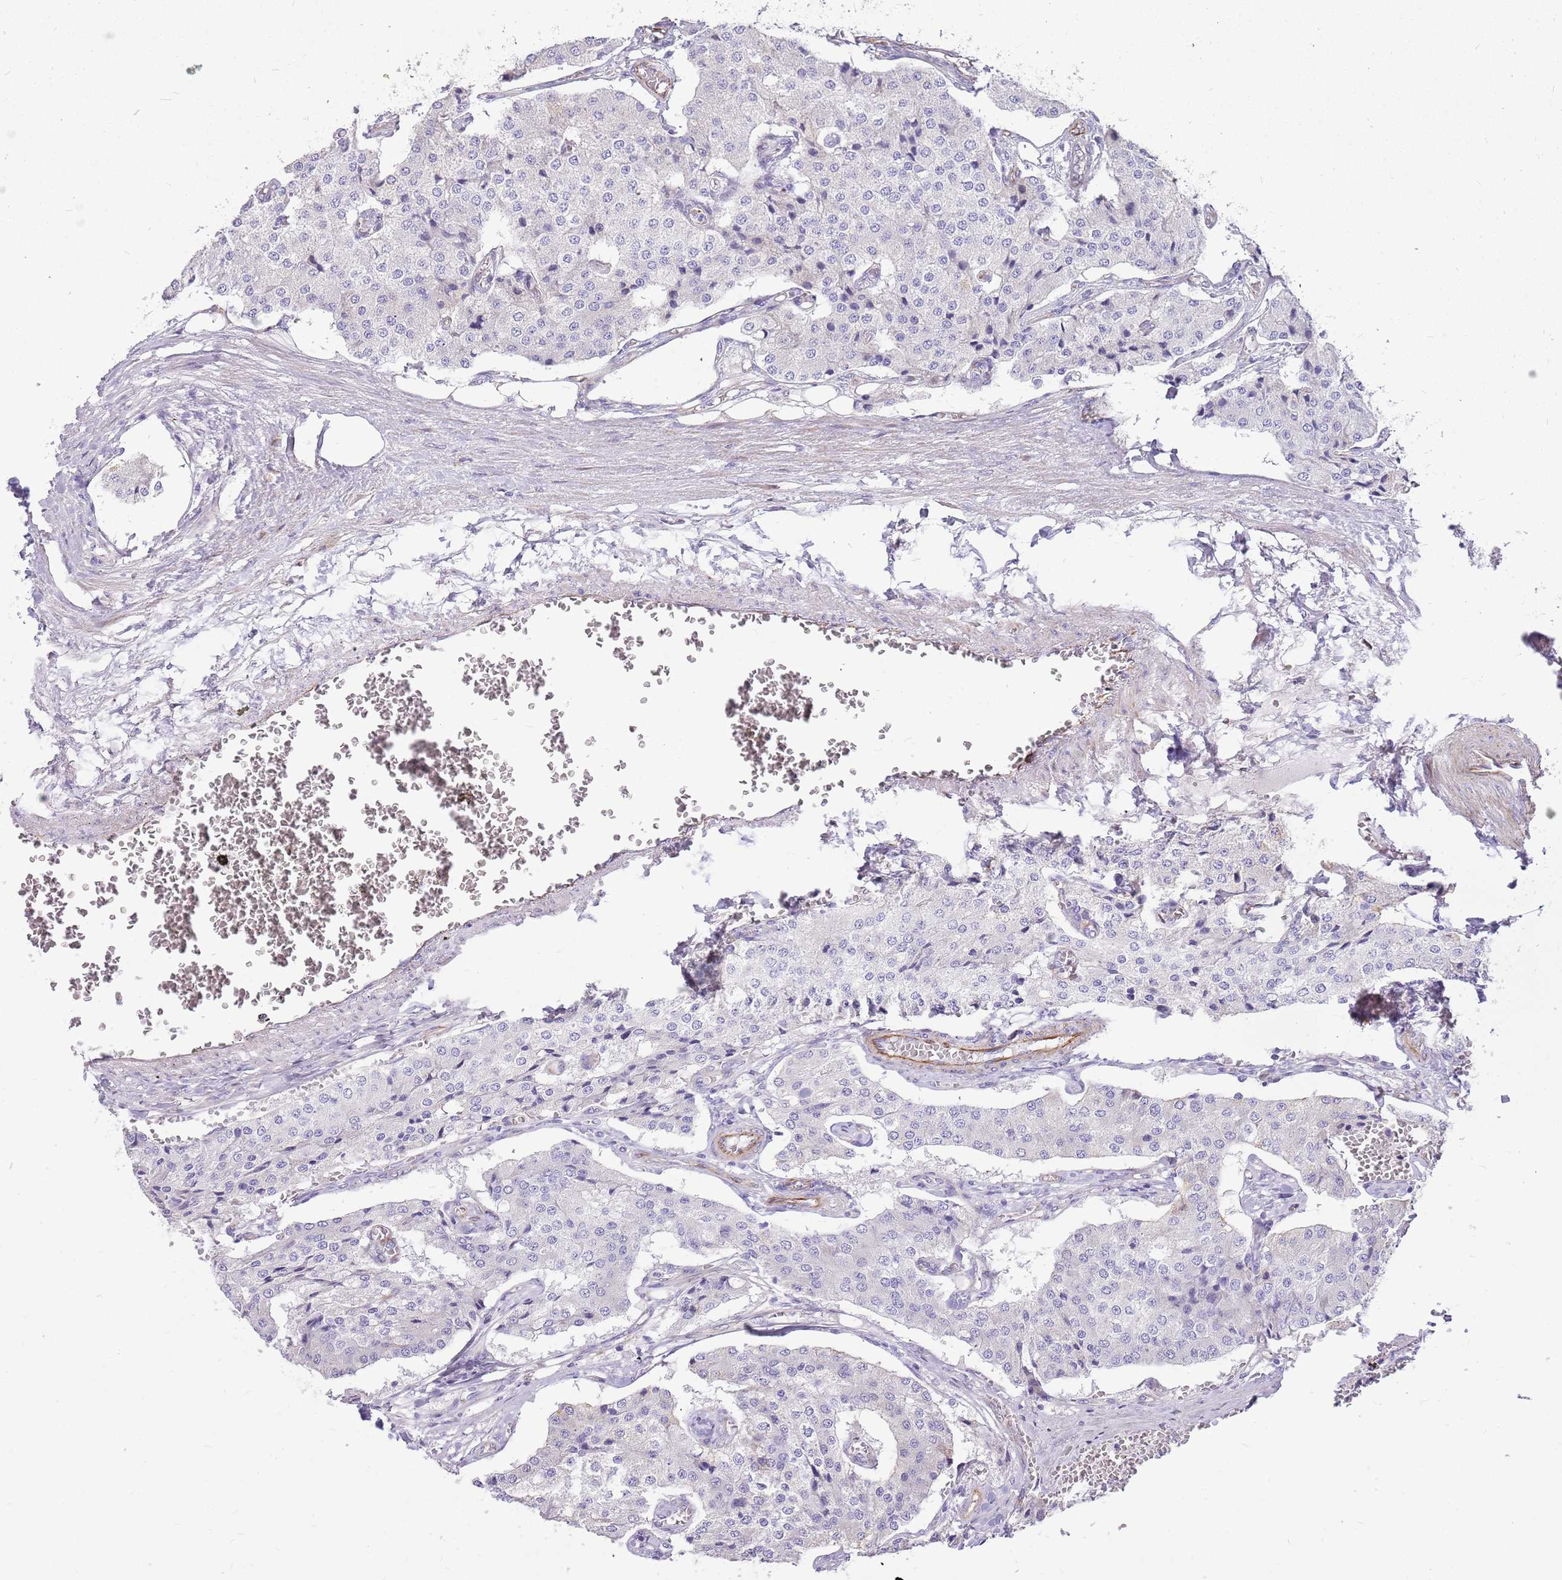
{"staining": {"intensity": "negative", "quantity": "none", "location": "none"}, "tissue": "carcinoid", "cell_type": "Tumor cells", "image_type": "cancer", "snomed": [{"axis": "morphology", "description": "Carcinoid, malignant, NOS"}, {"axis": "topography", "description": "Colon"}], "caption": "This is an immunohistochemistry histopathology image of malignant carcinoid. There is no positivity in tumor cells.", "gene": "ZDHHC1", "patient": {"sex": "female", "age": 52}}